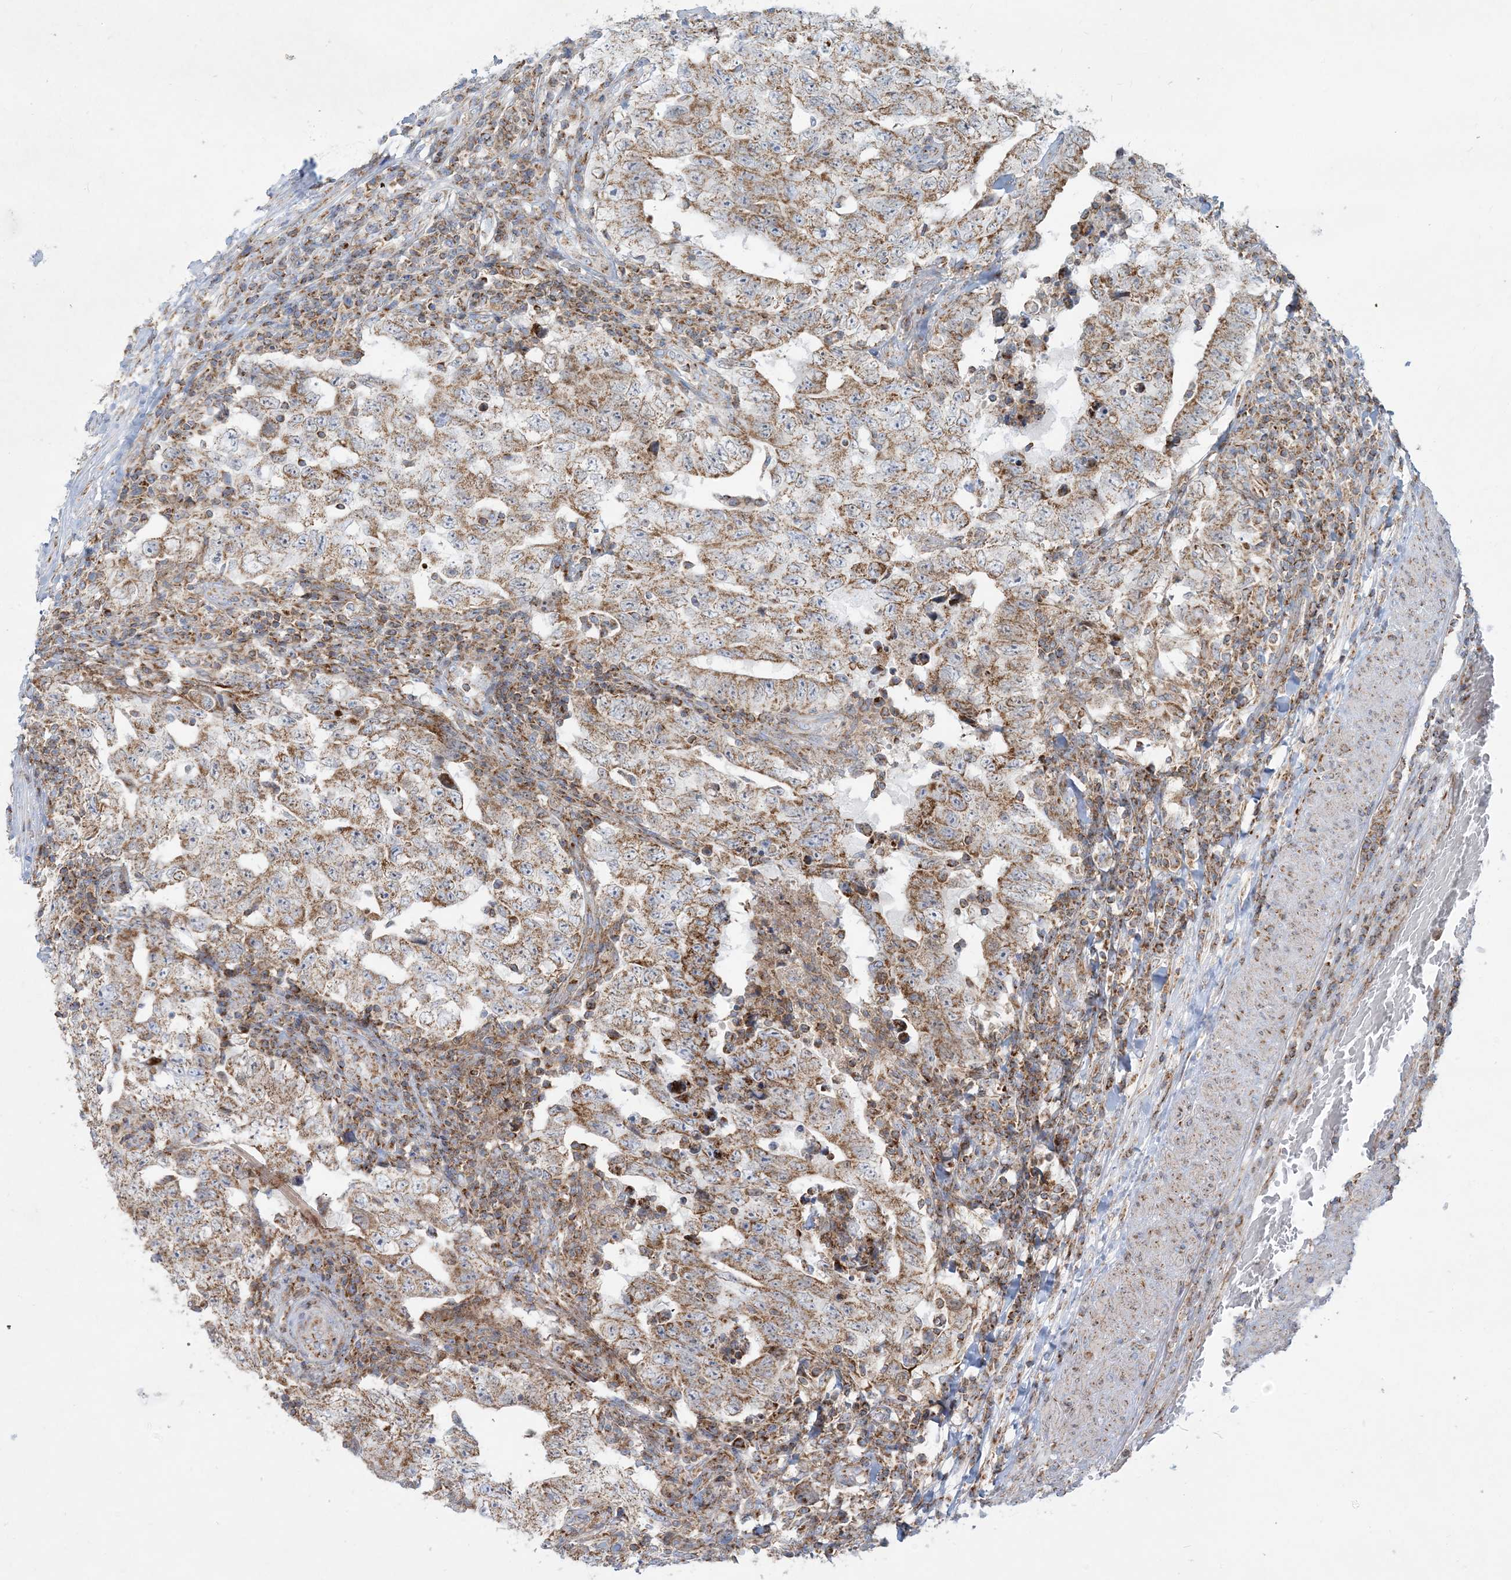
{"staining": {"intensity": "moderate", "quantity": ">75%", "location": "cytoplasmic/membranous"}, "tissue": "testis cancer", "cell_type": "Tumor cells", "image_type": "cancer", "snomed": [{"axis": "morphology", "description": "Carcinoma, Embryonal, NOS"}, {"axis": "topography", "description": "Testis"}], "caption": "Testis cancer (embryonal carcinoma) stained with DAB (3,3'-diaminobenzidine) immunohistochemistry reveals medium levels of moderate cytoplasmic/membranous expression in about >75% of tumor cells.", "gene": "BEND4", "patient": {"sex": "male", "age": 26}}